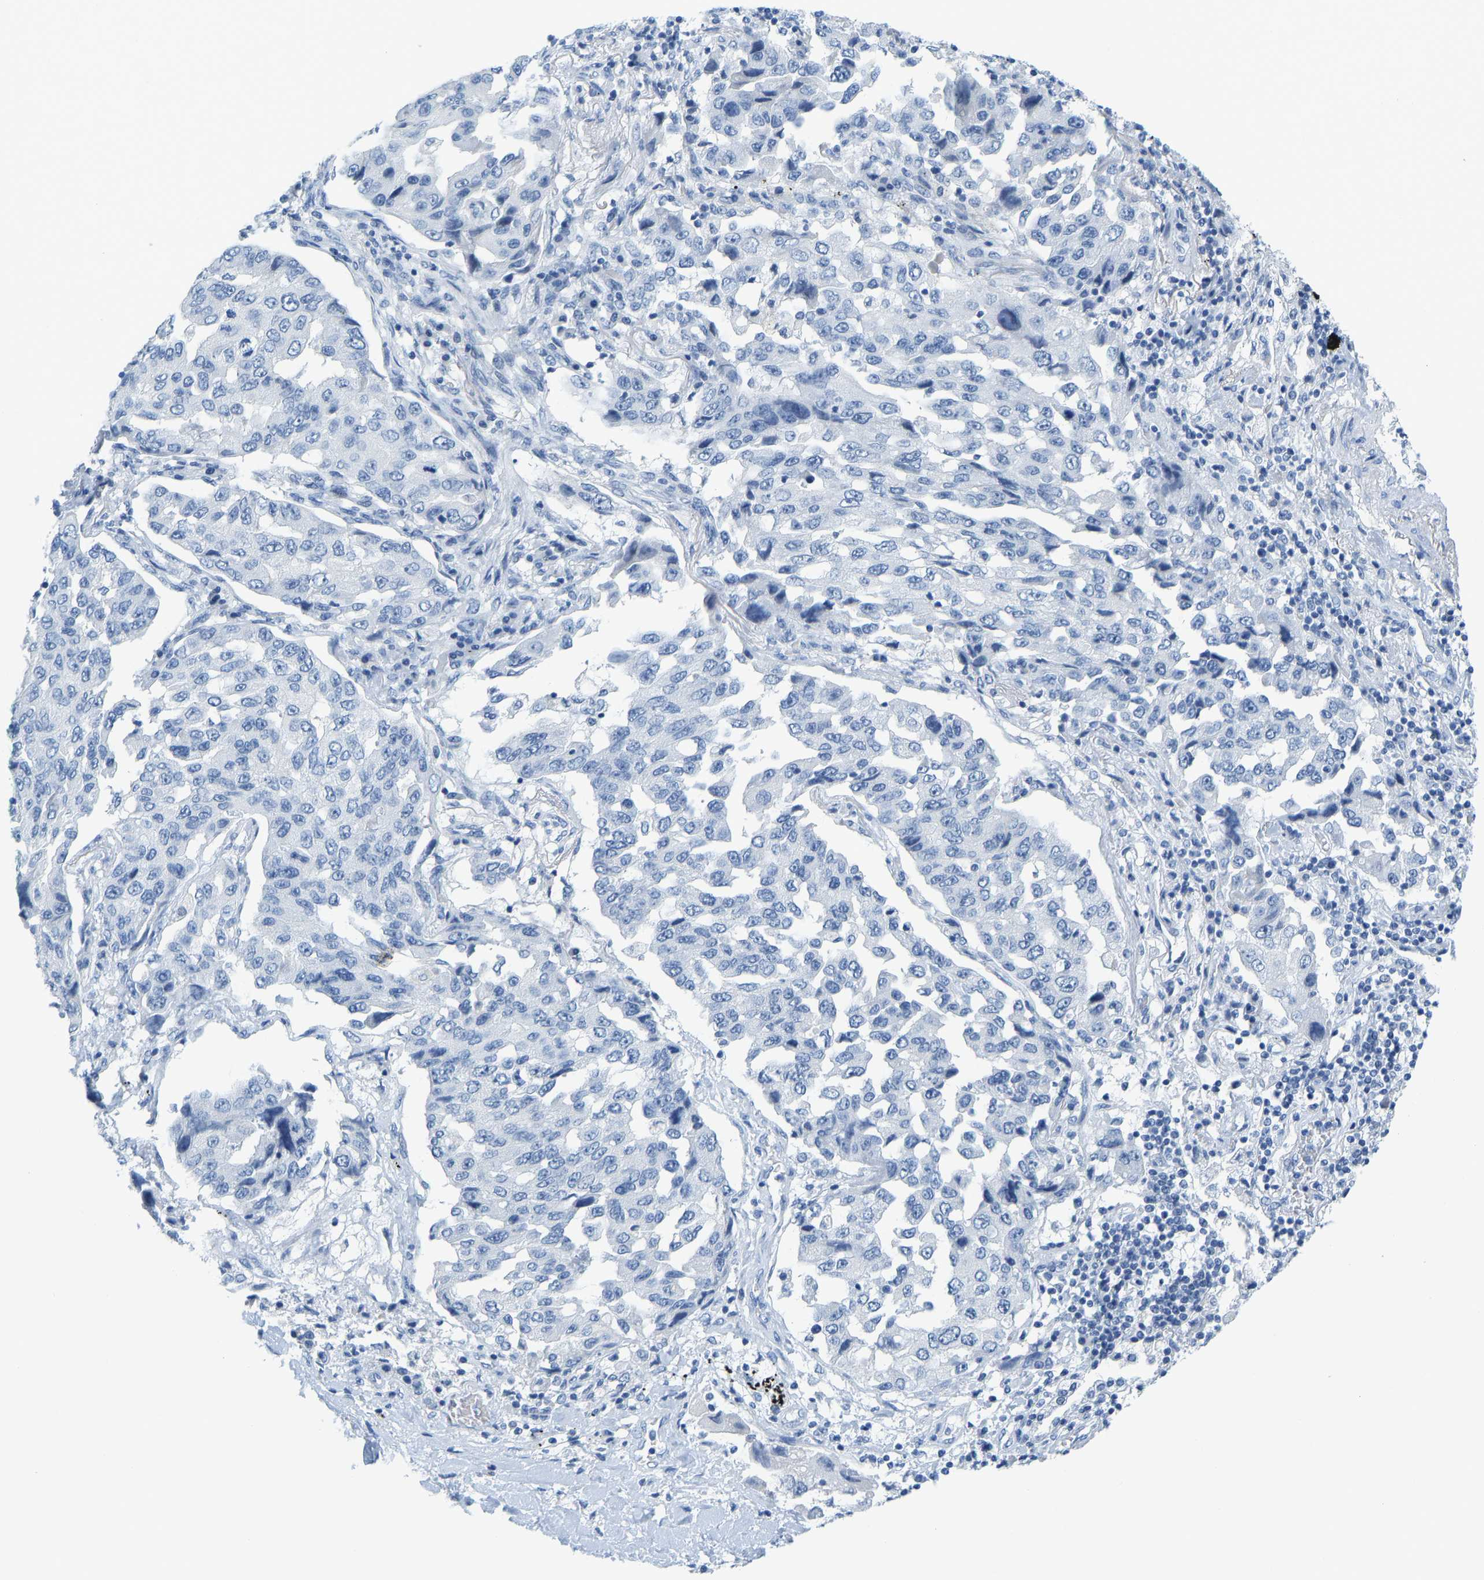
{"staining": {"intensity": "negative", "quantity": "none", "location": "none"}, "tissue": "lung cancer", "cell_type": "Tumor cells", "image_type": "cancer", "snomed": [{"axis": "morphology", "description": "Adenocarcinoma, NOS"}, {"axis": "topography", "description": "Lung"}], "caption": "Immunohistochemistry of human lung cancer (adenocarcinoma) shows no expression in tumor cells.", "gene": "SERPINB3", "patient": {"sex": "female", "age": 65}}